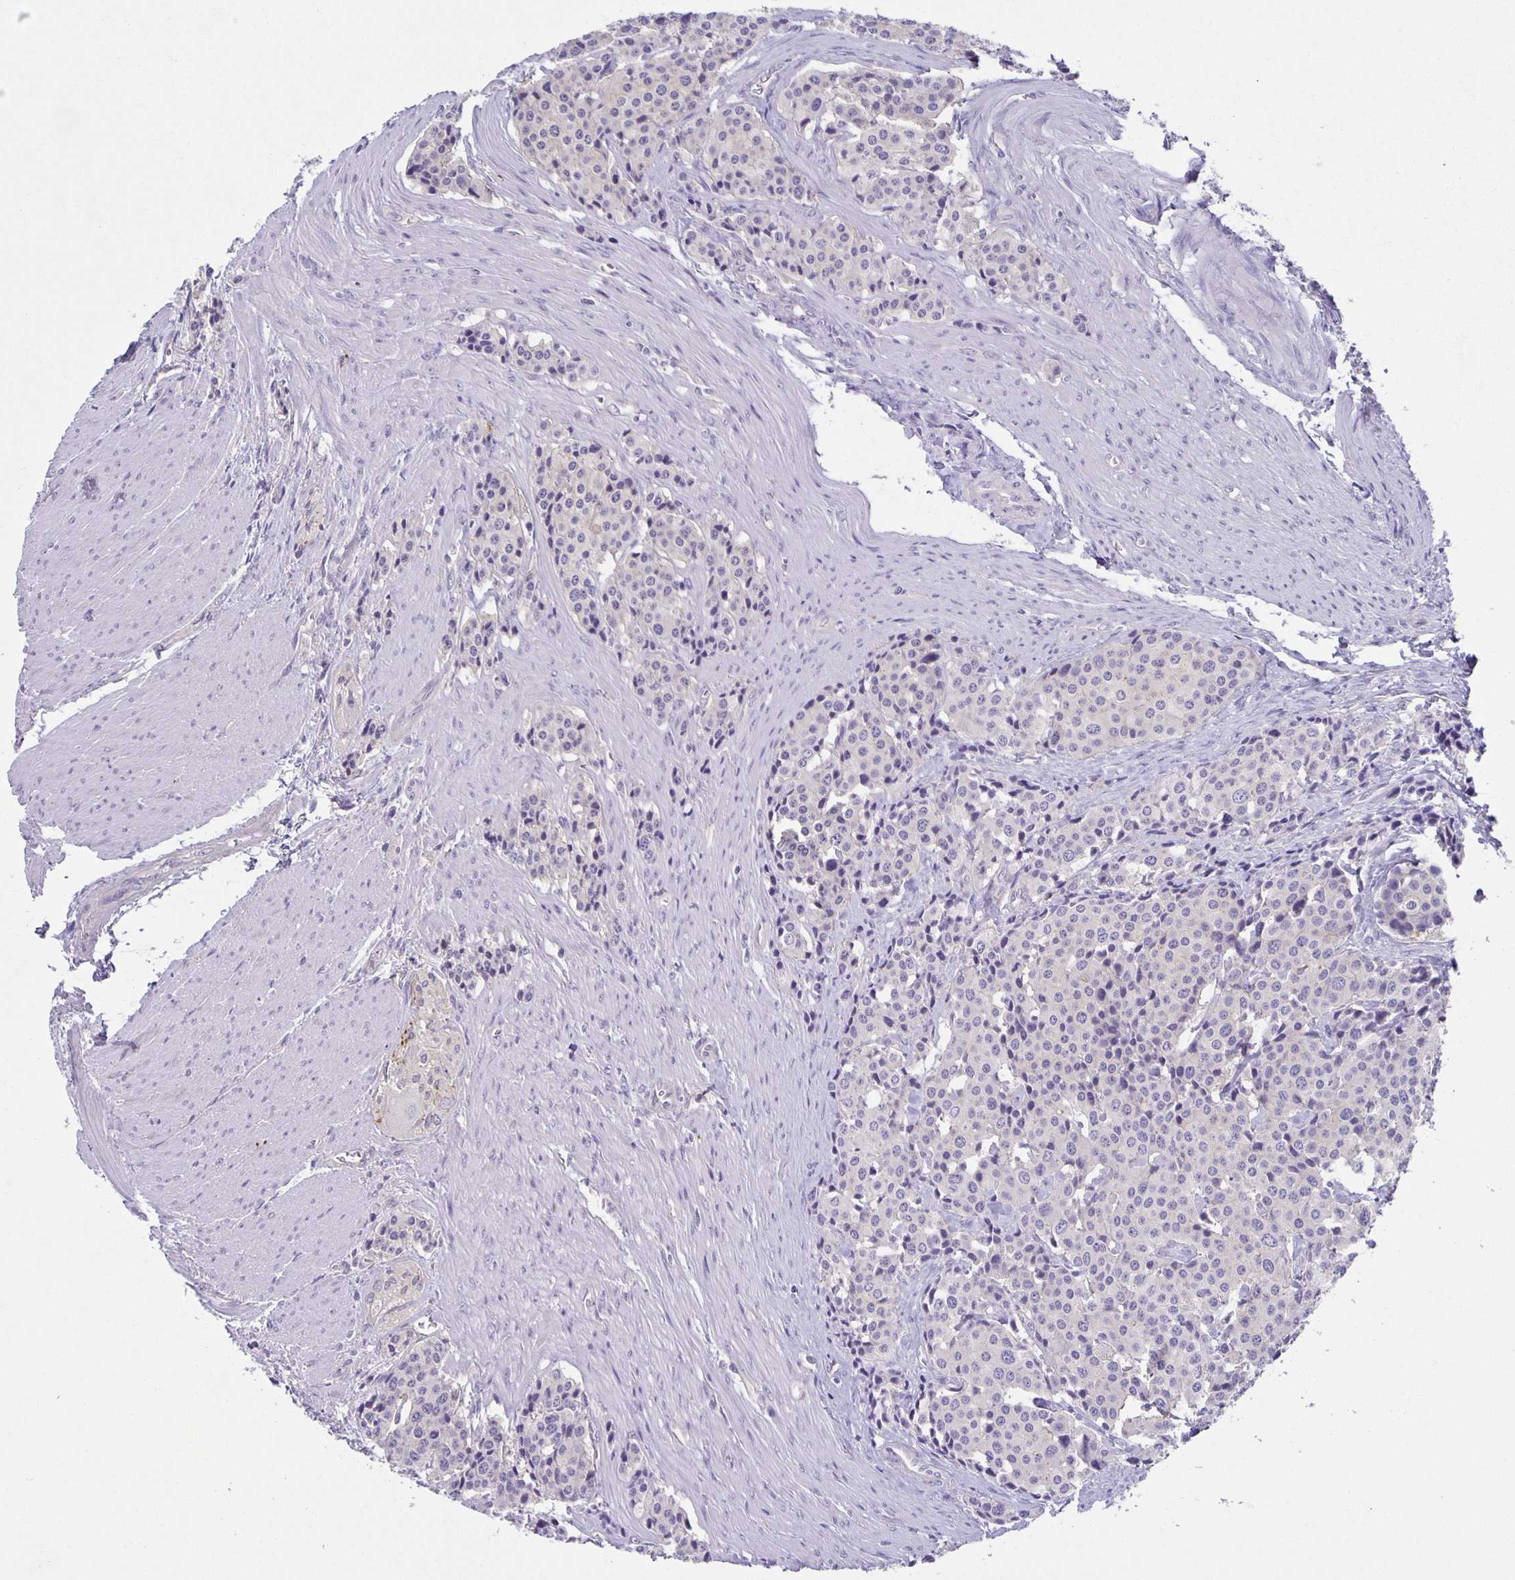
{"staining": {"intensity": "negative", "quantity": "none", "location": "none"}, "tissue": "carcinoid", "cell_type": "Tumor cells", "image_type": "cancer", "snomed": [{"axis": "morphology", "description": "Carcinoid, malignant, NOS"}, {"axis": "topography", "description": "Small intestine"}], "caption": "Carcinoid was stained to show a protein in brown. There is no significant positivity in tumor cells.", "gene": "PTPN3", "patient": {"sex": "male", "age": 73}}